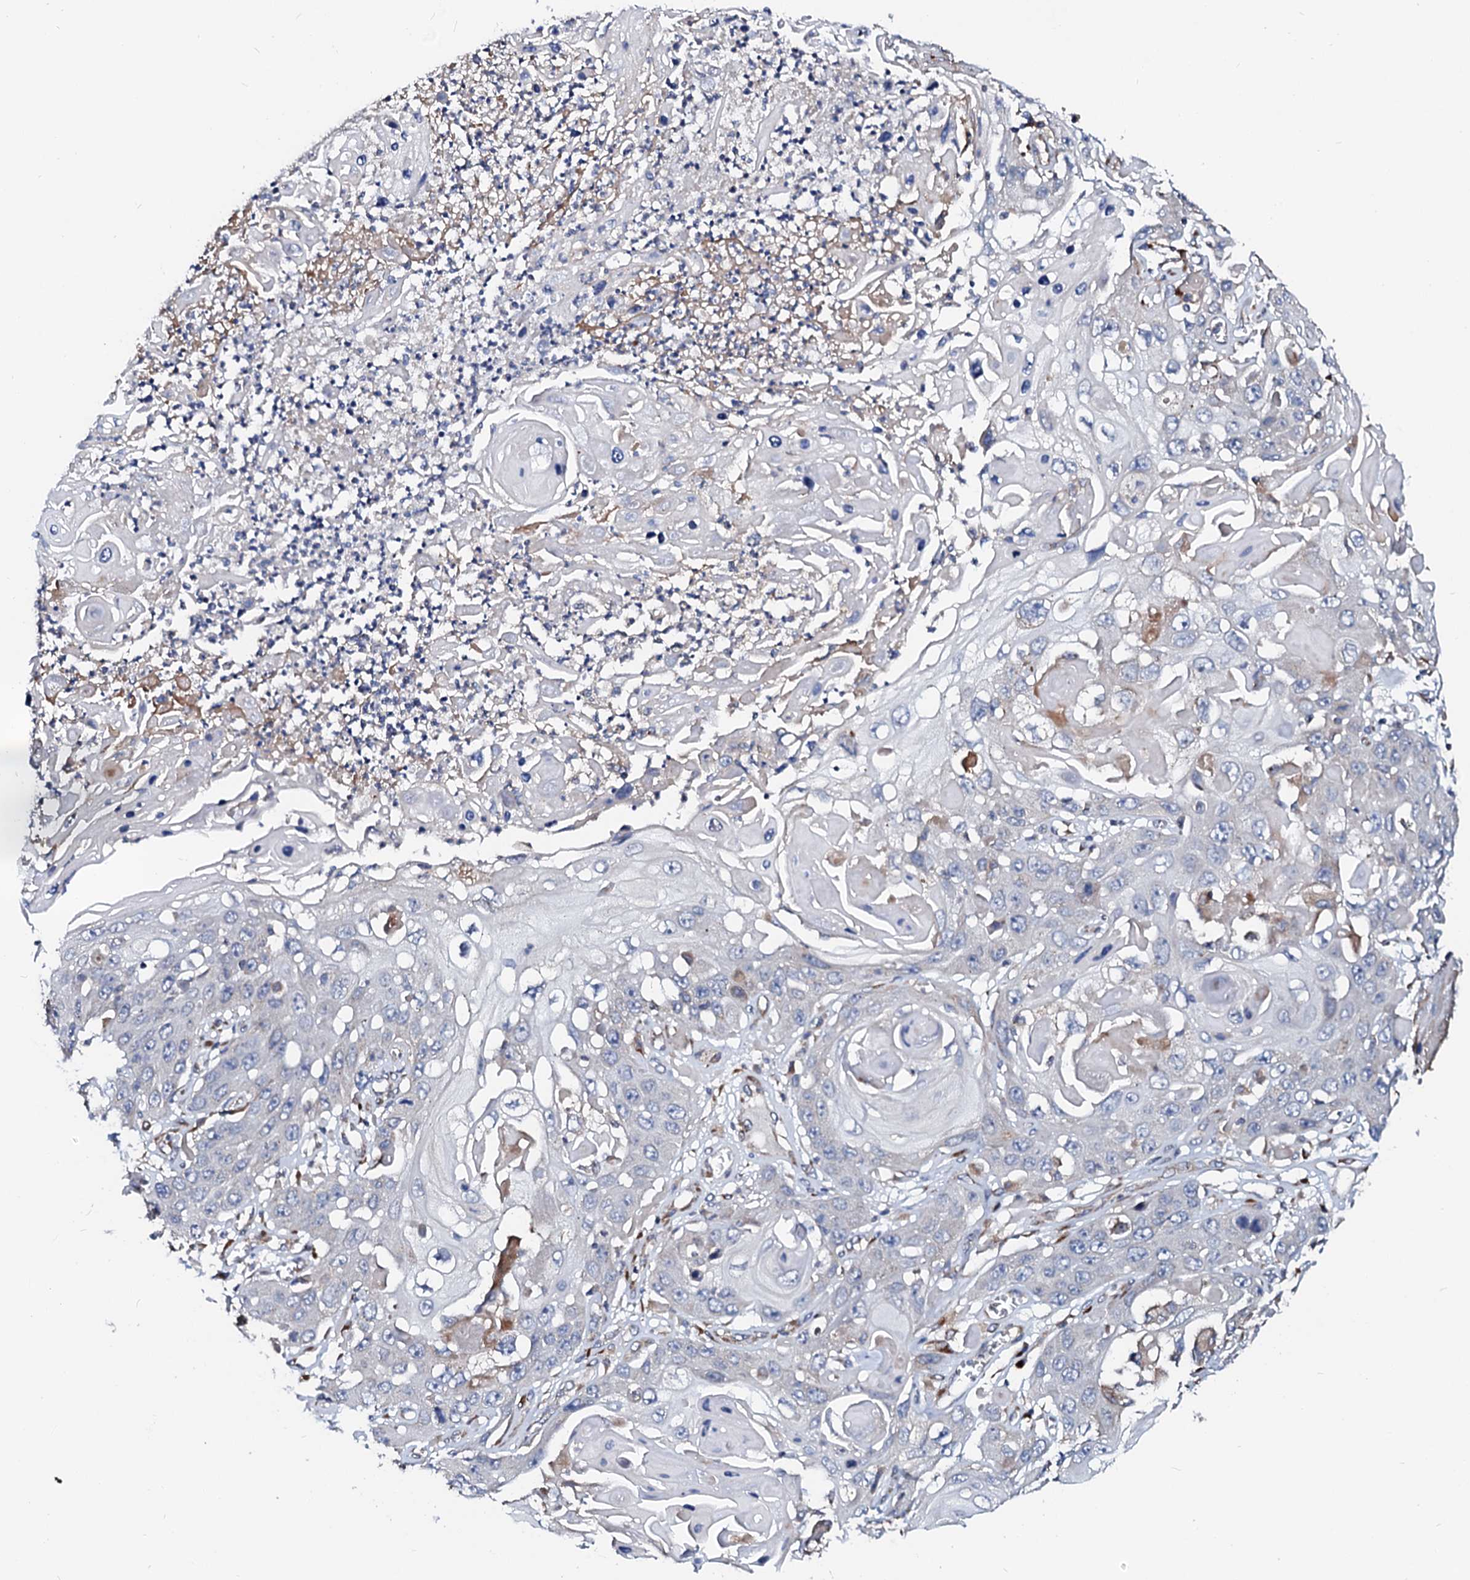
{"staining": {"intensity": "weak", "quantity": "<25%", "location": "cytoplasmic/membranous"}, "tissue": "skin cancer", "cell_type": "Tumor cells", "image_type": "cancer", "snomed": [{"axis": "morphology", "description": "Squamous cell carcinoma, NOS"}, {"axis": "topography", "description": "Skin"}], "caption": "Skin cancer was stained to show a protein in brown. There is no significant expression in tumor cells.", "gene": "LMAN1", "patient": {"sex": "male", "age": 55}}